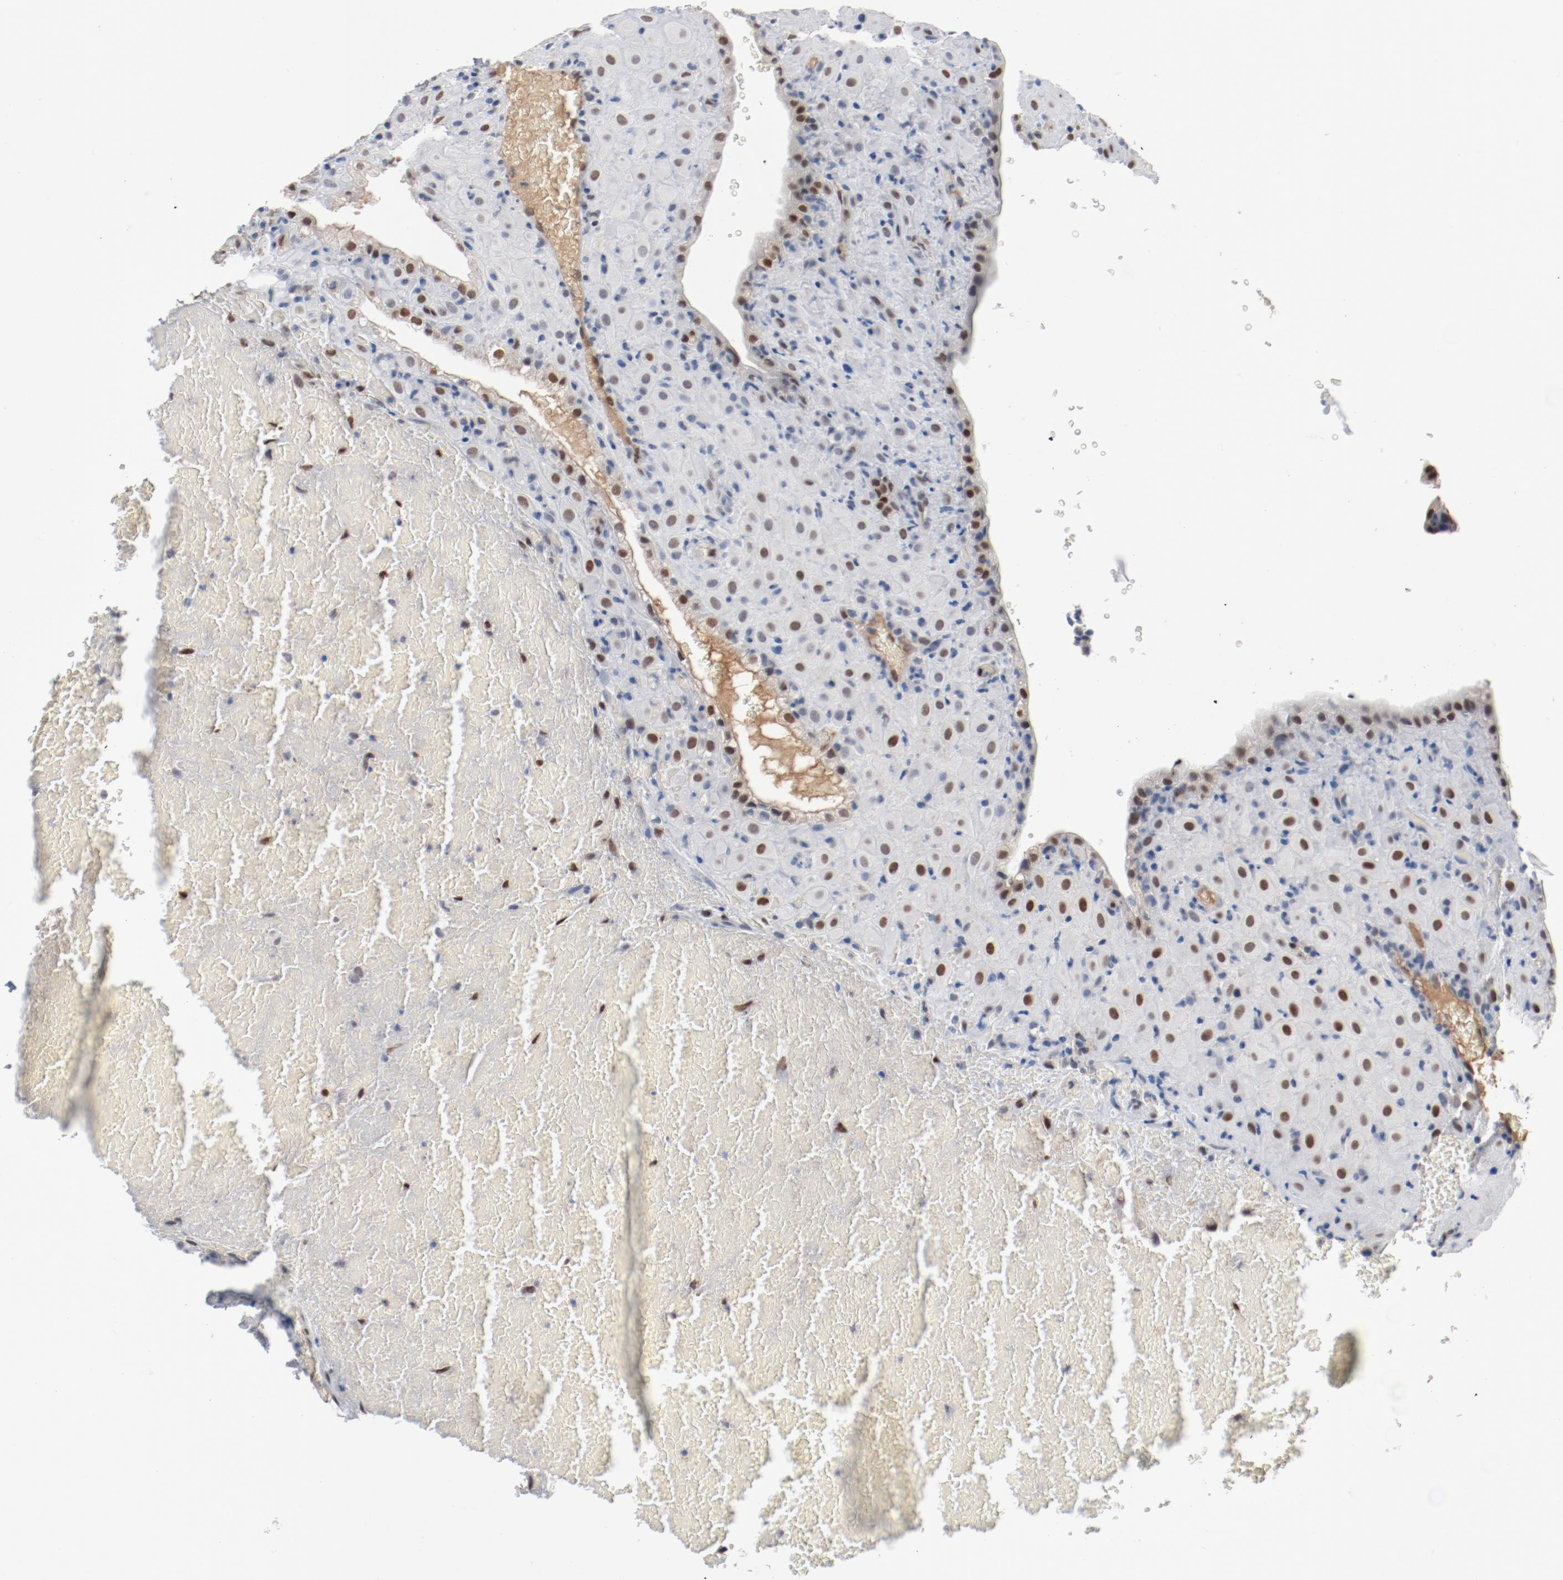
{"staining": {"intensity": "moderate", "quantity": ">75%", "location": "nuclear"}, "tissue": "placenta", "cell_type": "Decidual cells", "image_type": "normal", "snomed": [{"axis": "morphology", "description": "Normal tissue, NOS"}, {"axis": "topography", "description": "Placenta"}], "caption": "About >75% of decidual cells in unremarkable human placenta exhibit moderate nuclear protein expression as visualized by brown immunohistochemical staining.", "gene": "ENSG00000285708", "patient": {"sex": "female", "age": 19}}